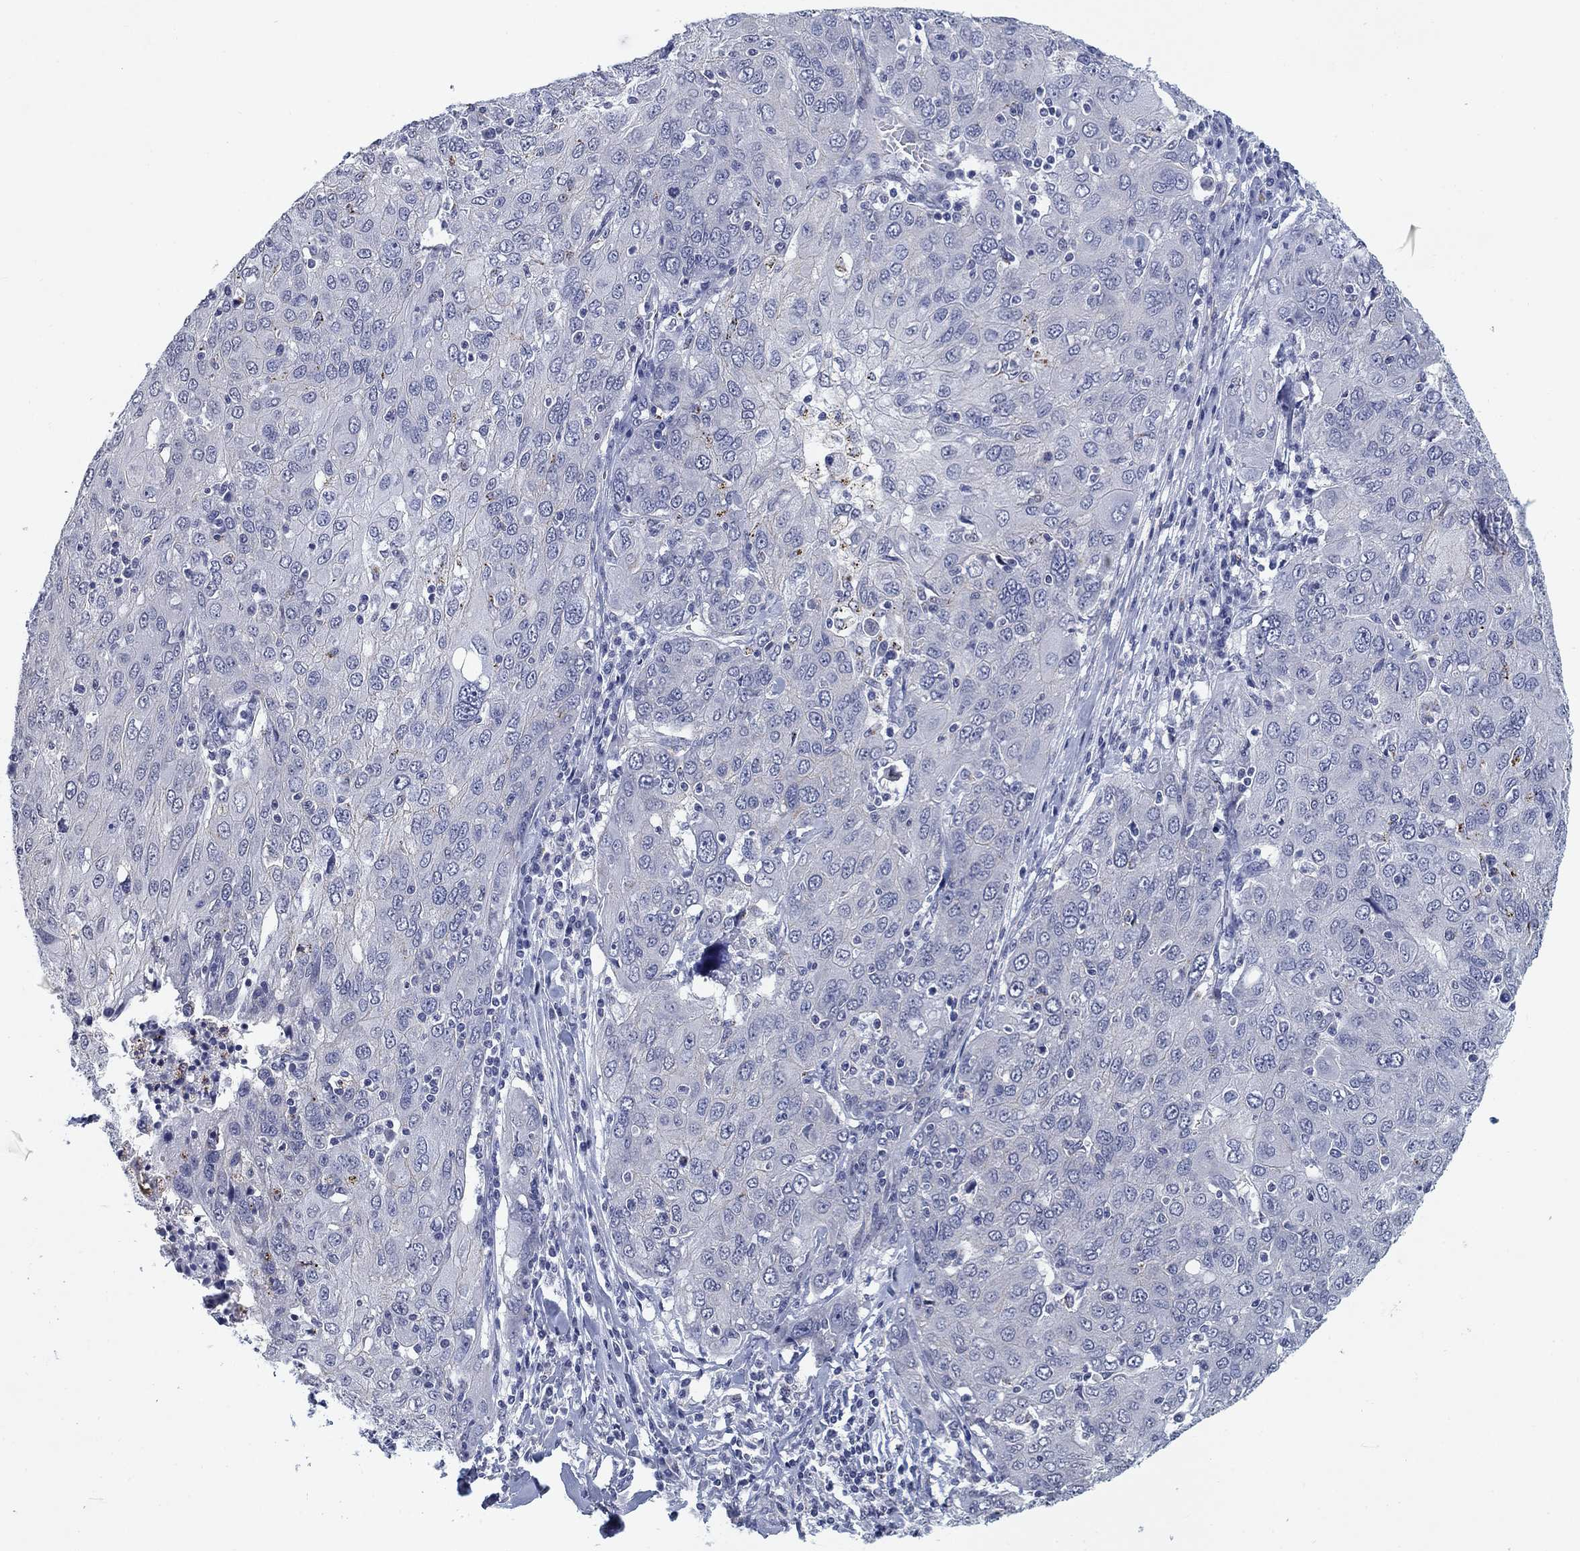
{"staining": {"intensity": "negative", "quantity": "none", "location": "none"}, "tissue": "ovarian cancer", "cell_type": "Tumor cells", "image_type": "cancer", "snomed": [{"axis": "morphology", "description": "Carcinoma, endometroid"}, {"axis": "topography", "description": "Ovary"}], "caption": "DAB immunohistochemical staining of human endometroid carcinoma (ovarian) shows no significant staining in tumor cells.", "gene": "OTUB2", "patient": {"sex": "female", "age": 50}}